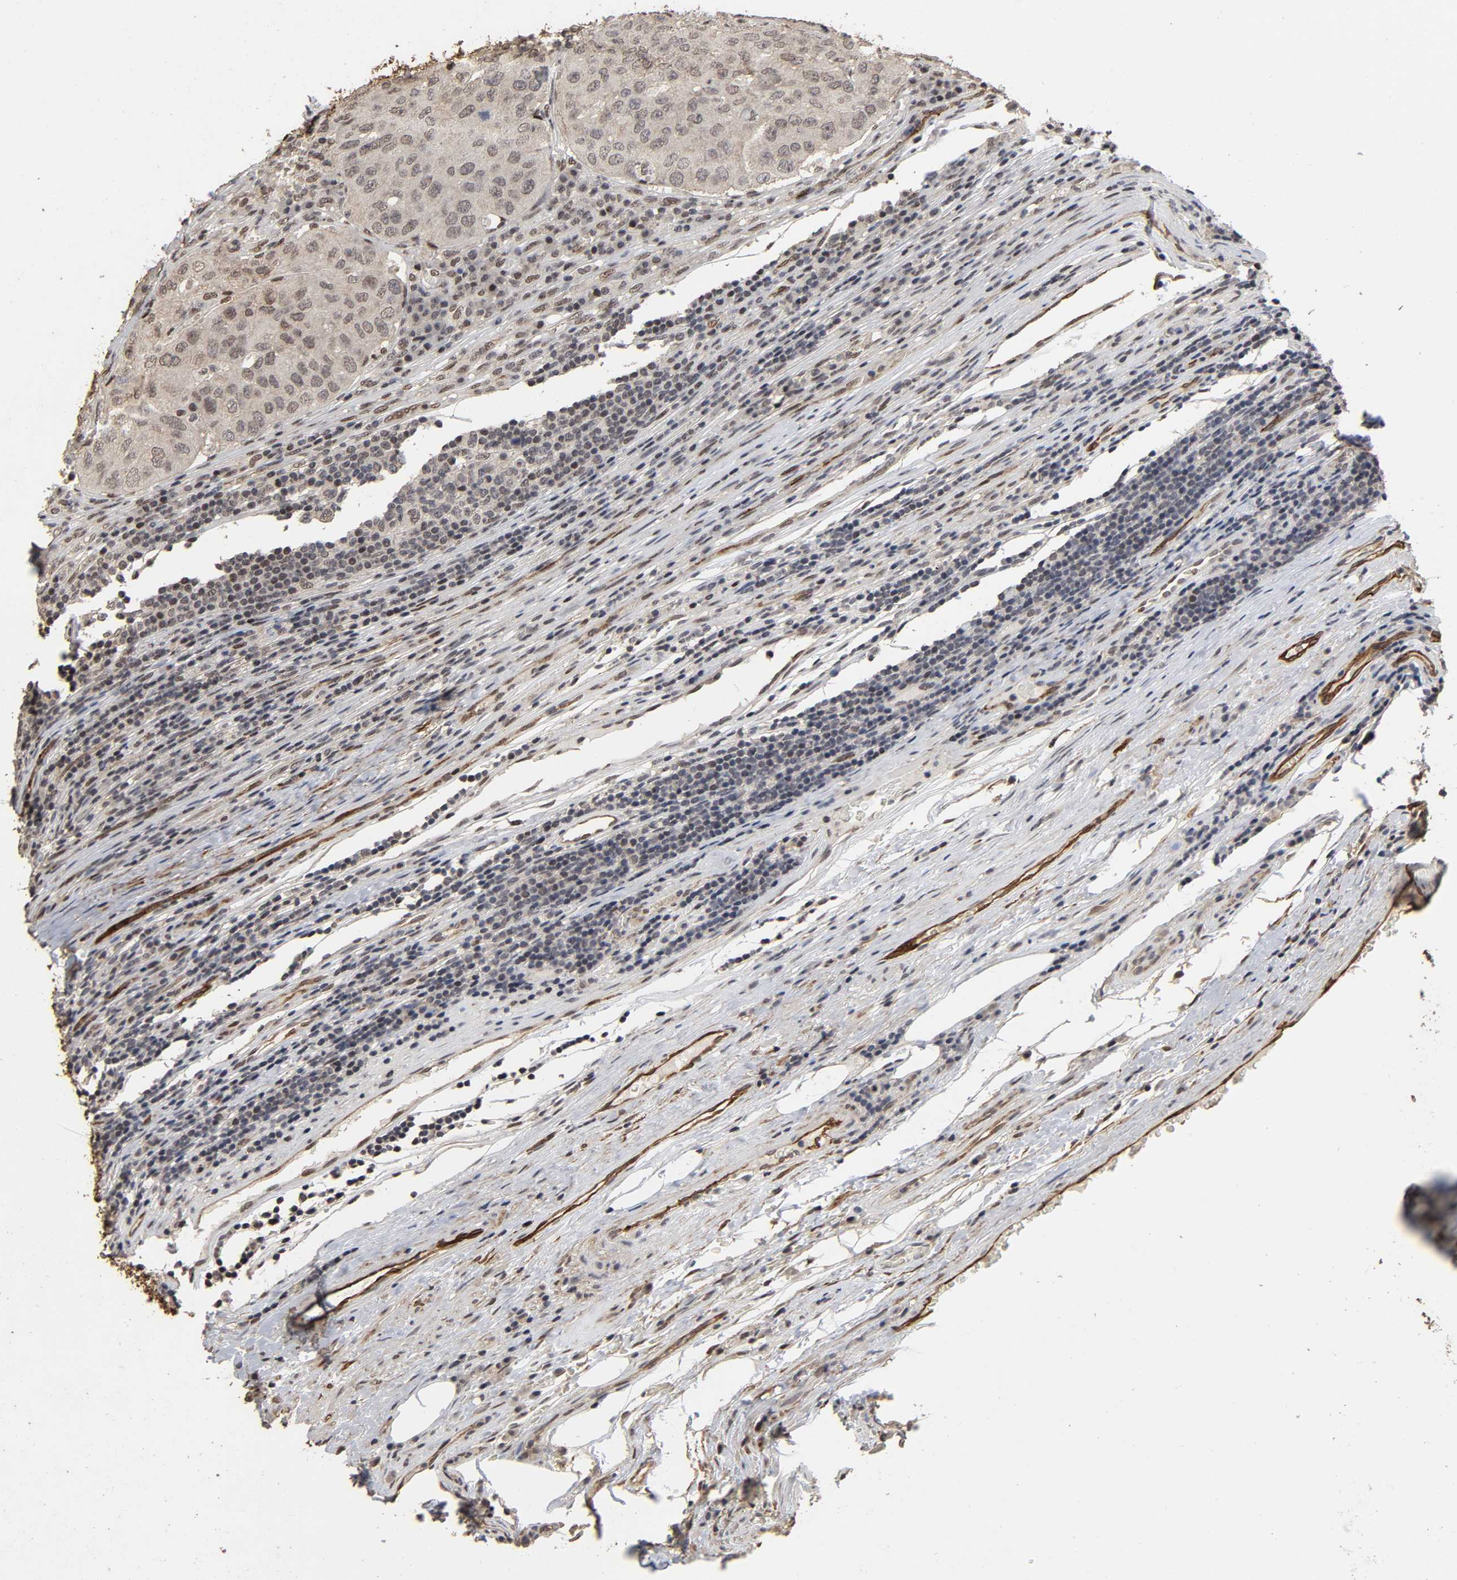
{"staining": {"intensity": "weak", "quantity": ">75%", "location": "cytoplasmic/membranous,nuclear"}, "tissue": "urothelial cancer", "cell_type": "Tumor cells", "image_type": "cancer", "snomed": [{"axis": "morphology", "description": "Urothelial carcinoma, High grade"}, {"axis": "topography", "description": "Lymph node"}, {"axis": "topography", "description": "Urinary bladder"}], "caption": "Human urothelial cancer stained with a brown dye displays weak cytoplasmic/membranous and nuclear positive expression in approximately >75% of tumor cells.", "gene": "AHNAK2", "patient": {"sex": "male", "age": 51}}